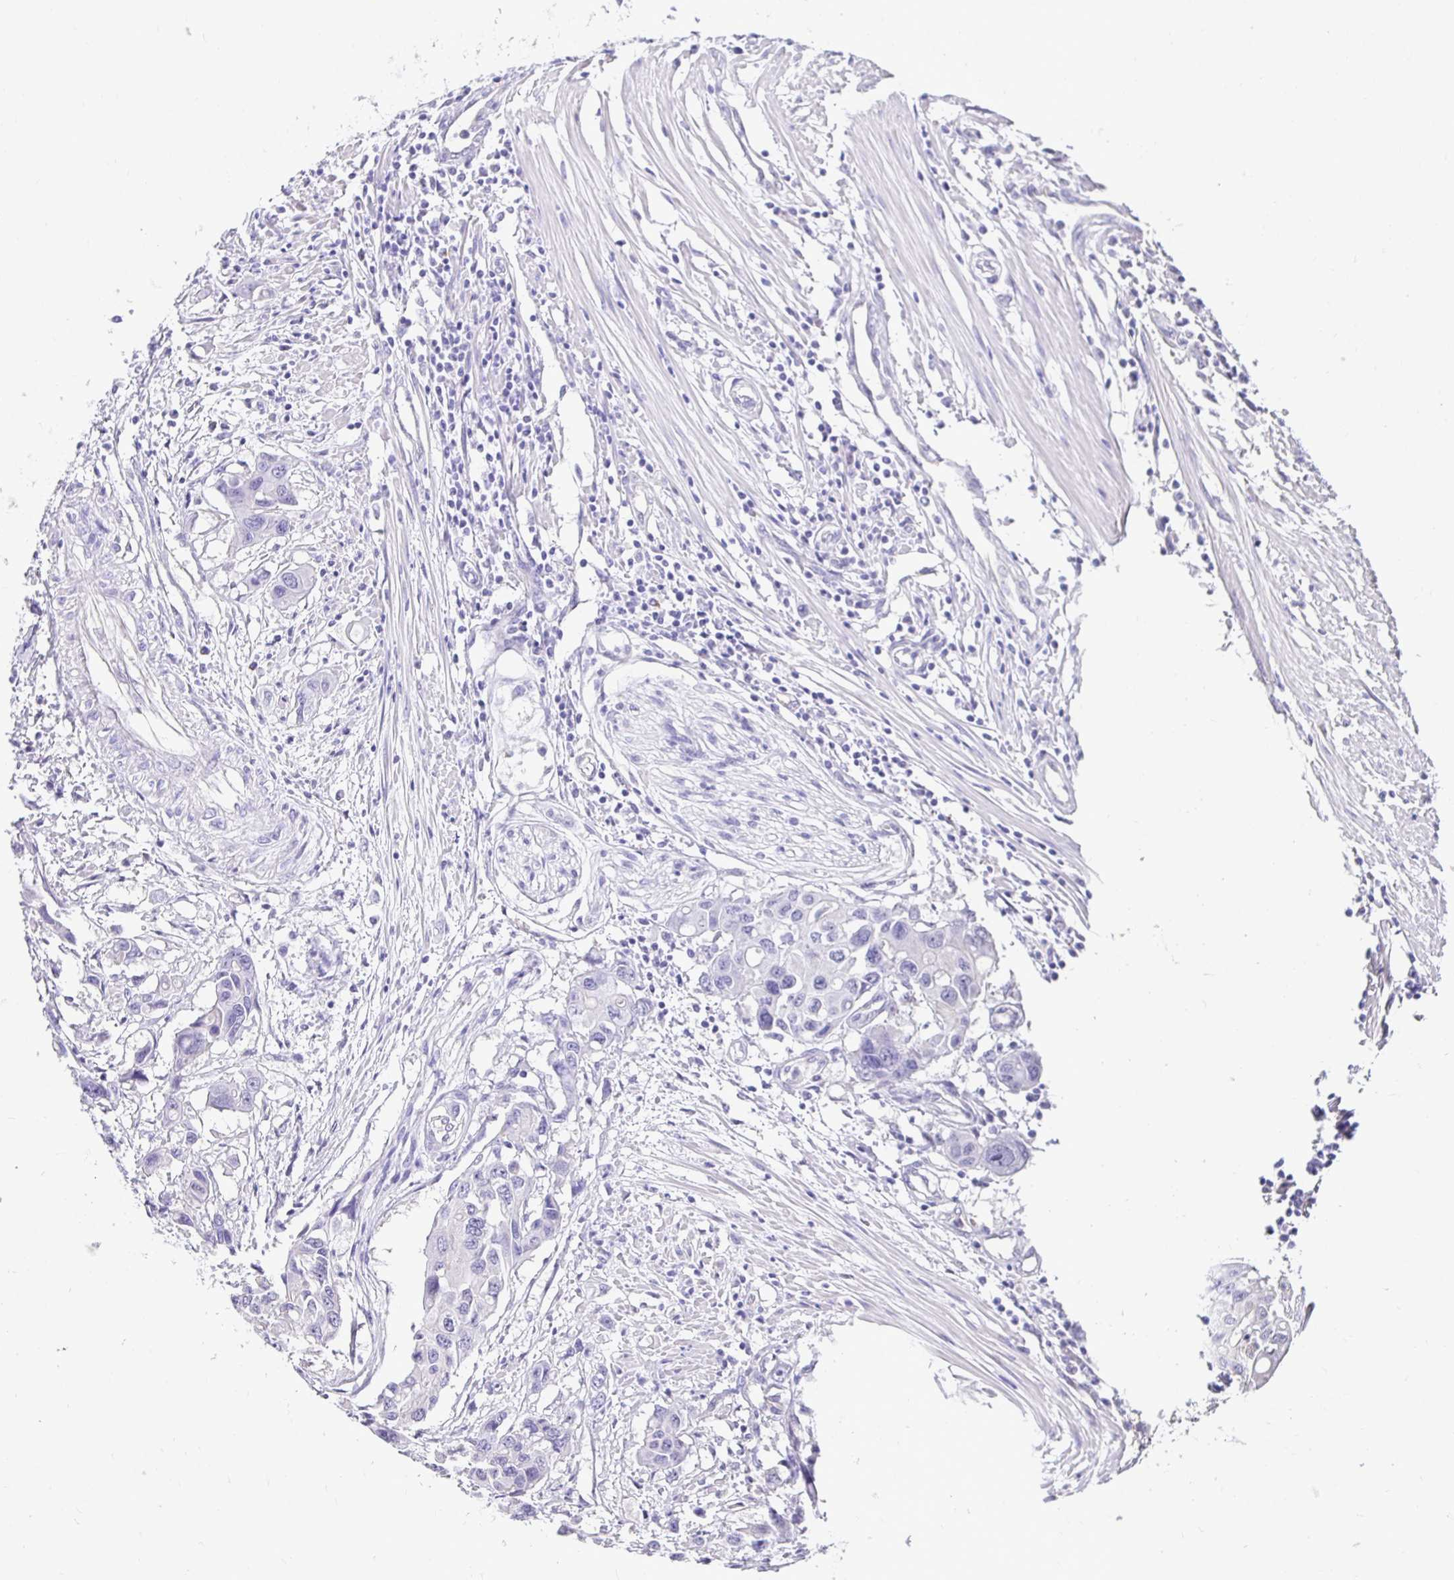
{"staining": {"intensity": "negative", "quantity": "none", "location": "none"}, "tissue": "colorectal cancer", "cell_type": "Tumor cells", "image_type": "cancer", "snomed": [{"axis": "morphology", "description": "Adenocarcinoma, NOS"}, {"axis": "topography", "description": "Colon"}], "caption": "Colorectal cancer was stained to show a protein in brown. There is no significant positivity in tumor cells. The staining was performed using DAB (3,3'-diaminobenzidine) to visualize the protein expression in brown, while the nuclei were stained in blue with hematoxylin (Magnification: 20x).", "gene": "SLC9A1", "patient": {"sex": "male", "age": 77}}